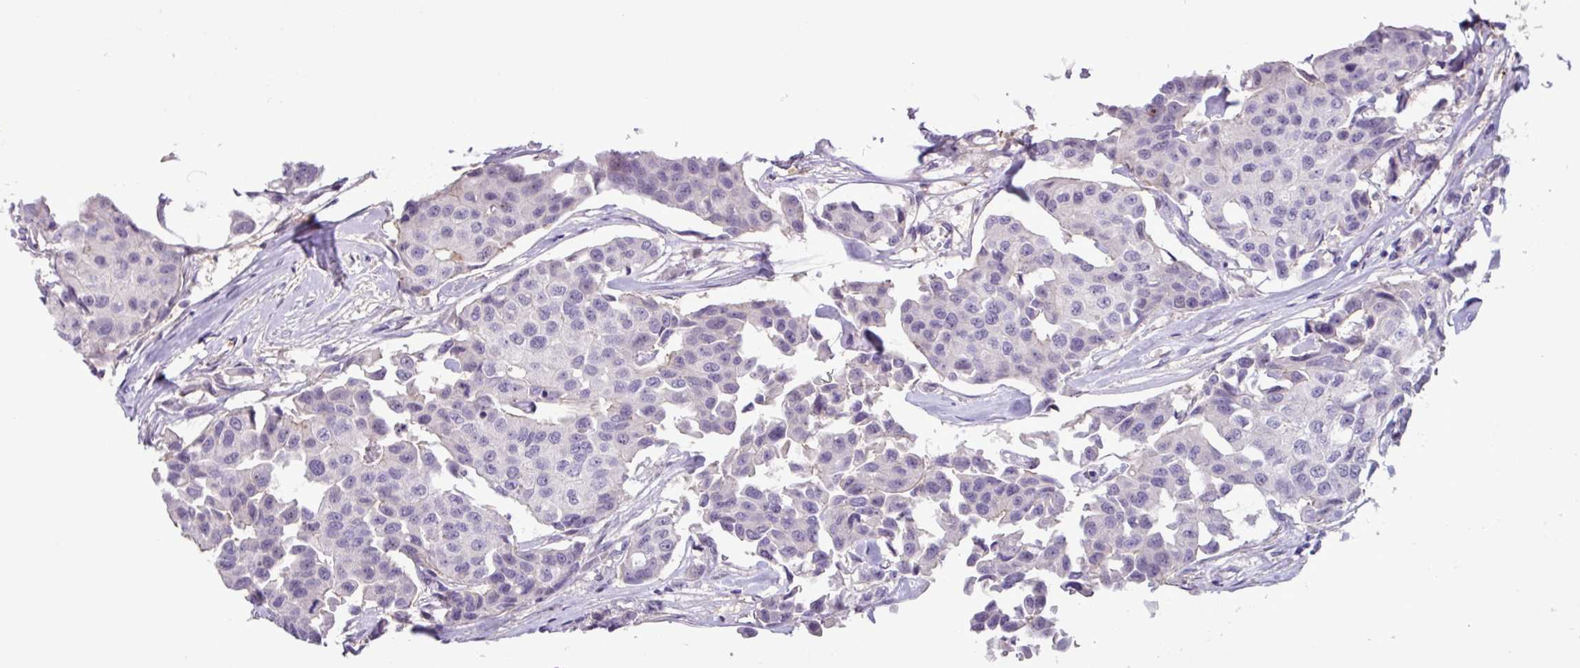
{"staining": {"intensity": "negative", "quantity": "none", "location": "none"}, "tissue": "breast cancer", "cell_type": "Tumor cells", "image_type": "cancer", "snomed": [{"axis": "morphology", "description": "Duct carcinoma"}, {"axis": "topography", "description": "Breast"}], "caption": "The immunohistochemistry micrograph has no significant staining in tumor cells of breast cancer (invasive ductal carcinoma) tissue.", "gene": "PNLDC1", "patient": {"sex": "female", "age": 80}}